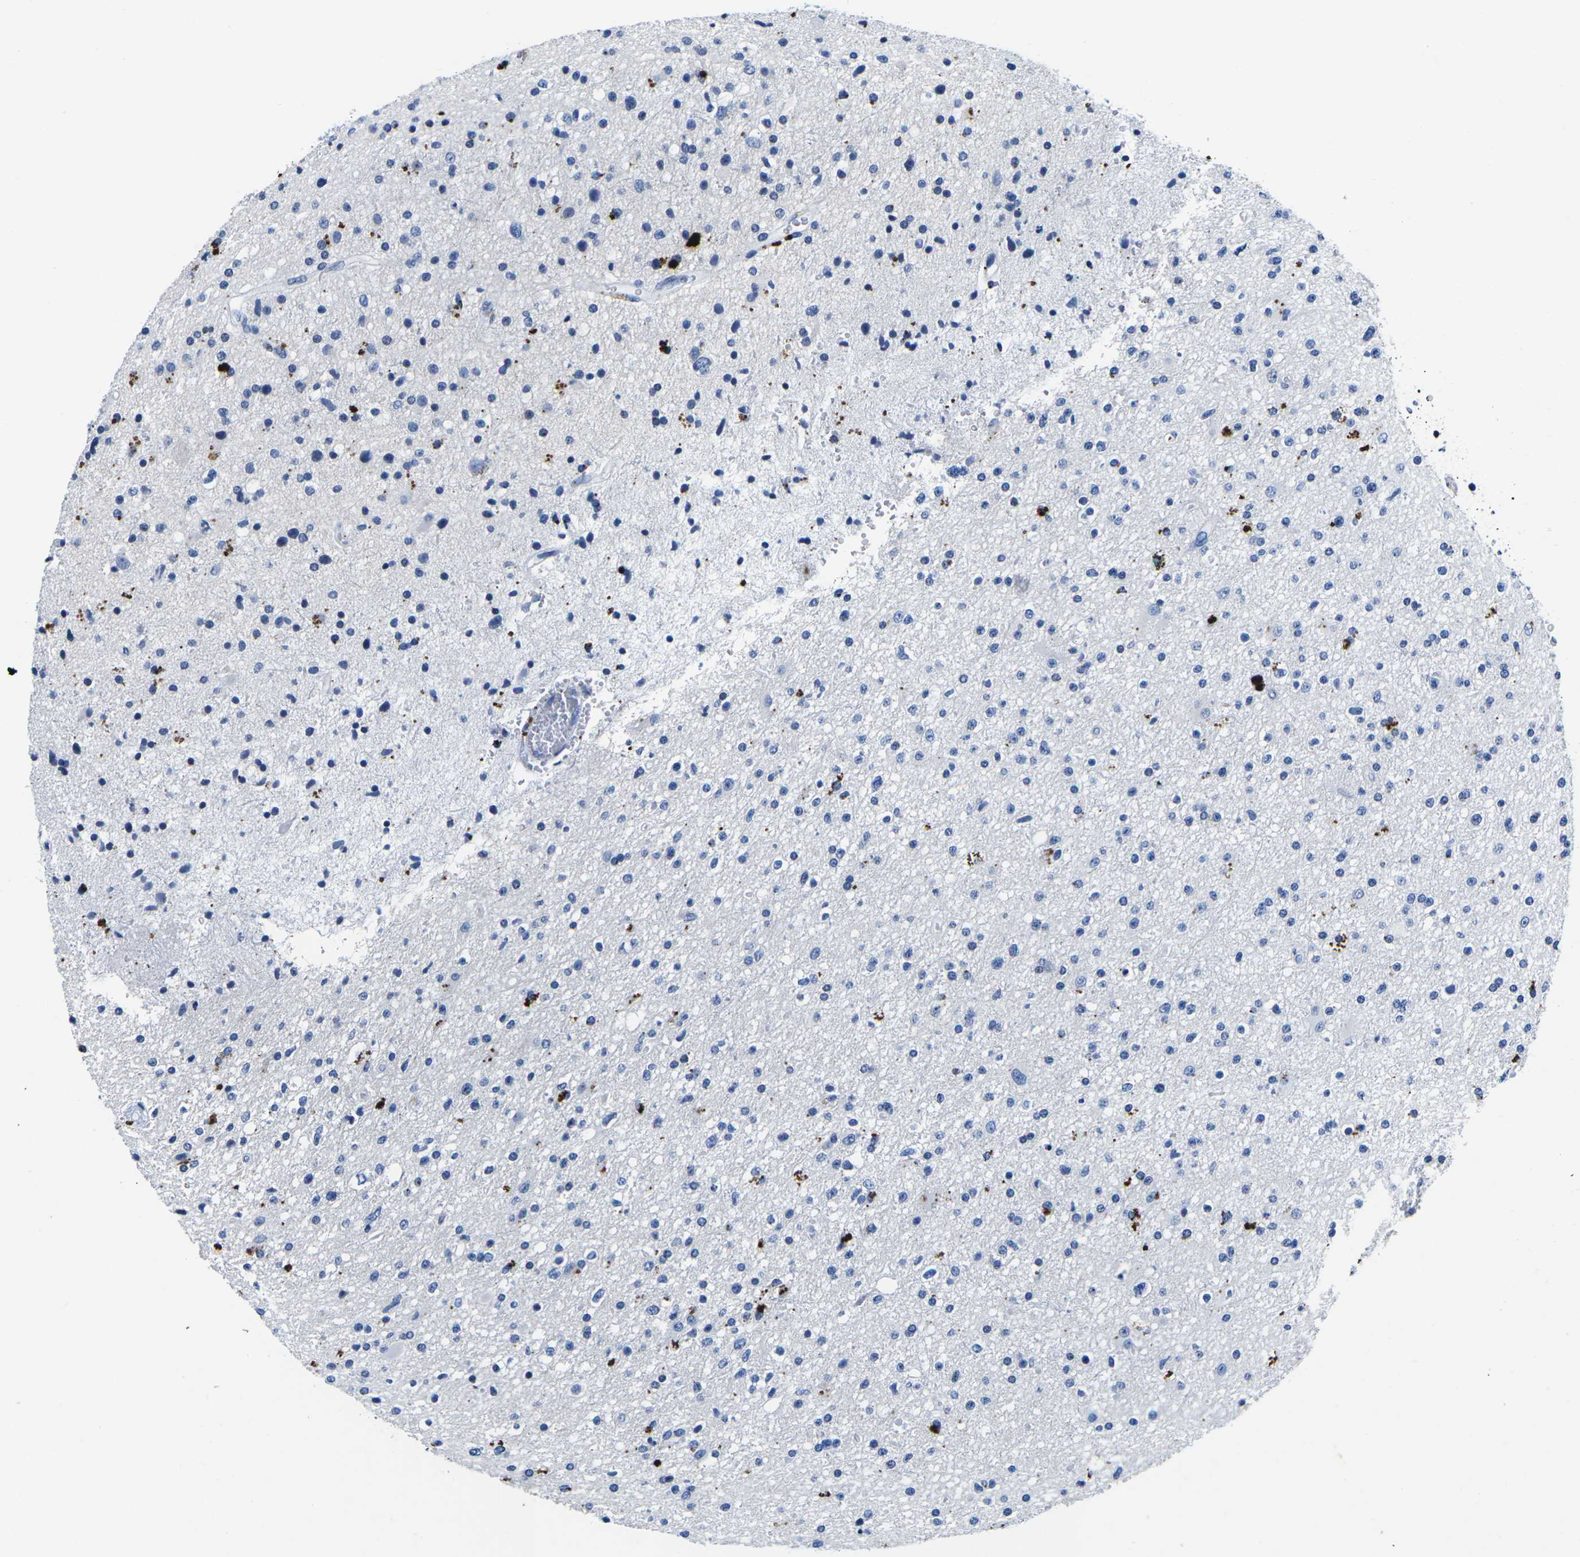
{"staining": {"intensity": "negative", "quantity": "none", "location": "none"}, "tissue": "glioma", "cell_type": "Tumor cells", "image_type": "cancer", "snomed": [{"axis": "morphology", "description": "Glioma, malignant, High grade"}, {"axis": "topography", "description": "Brain"}], "caption": "Immunohistochemistry (IHC) micrograph of human glioma stained for a protein (brown), which demonstrates no expression in tumor cells. (DAB IHC with hematoxylin counter stain).", "gene": "CTSW", "patient": {"sex": "male", "age": 33}}